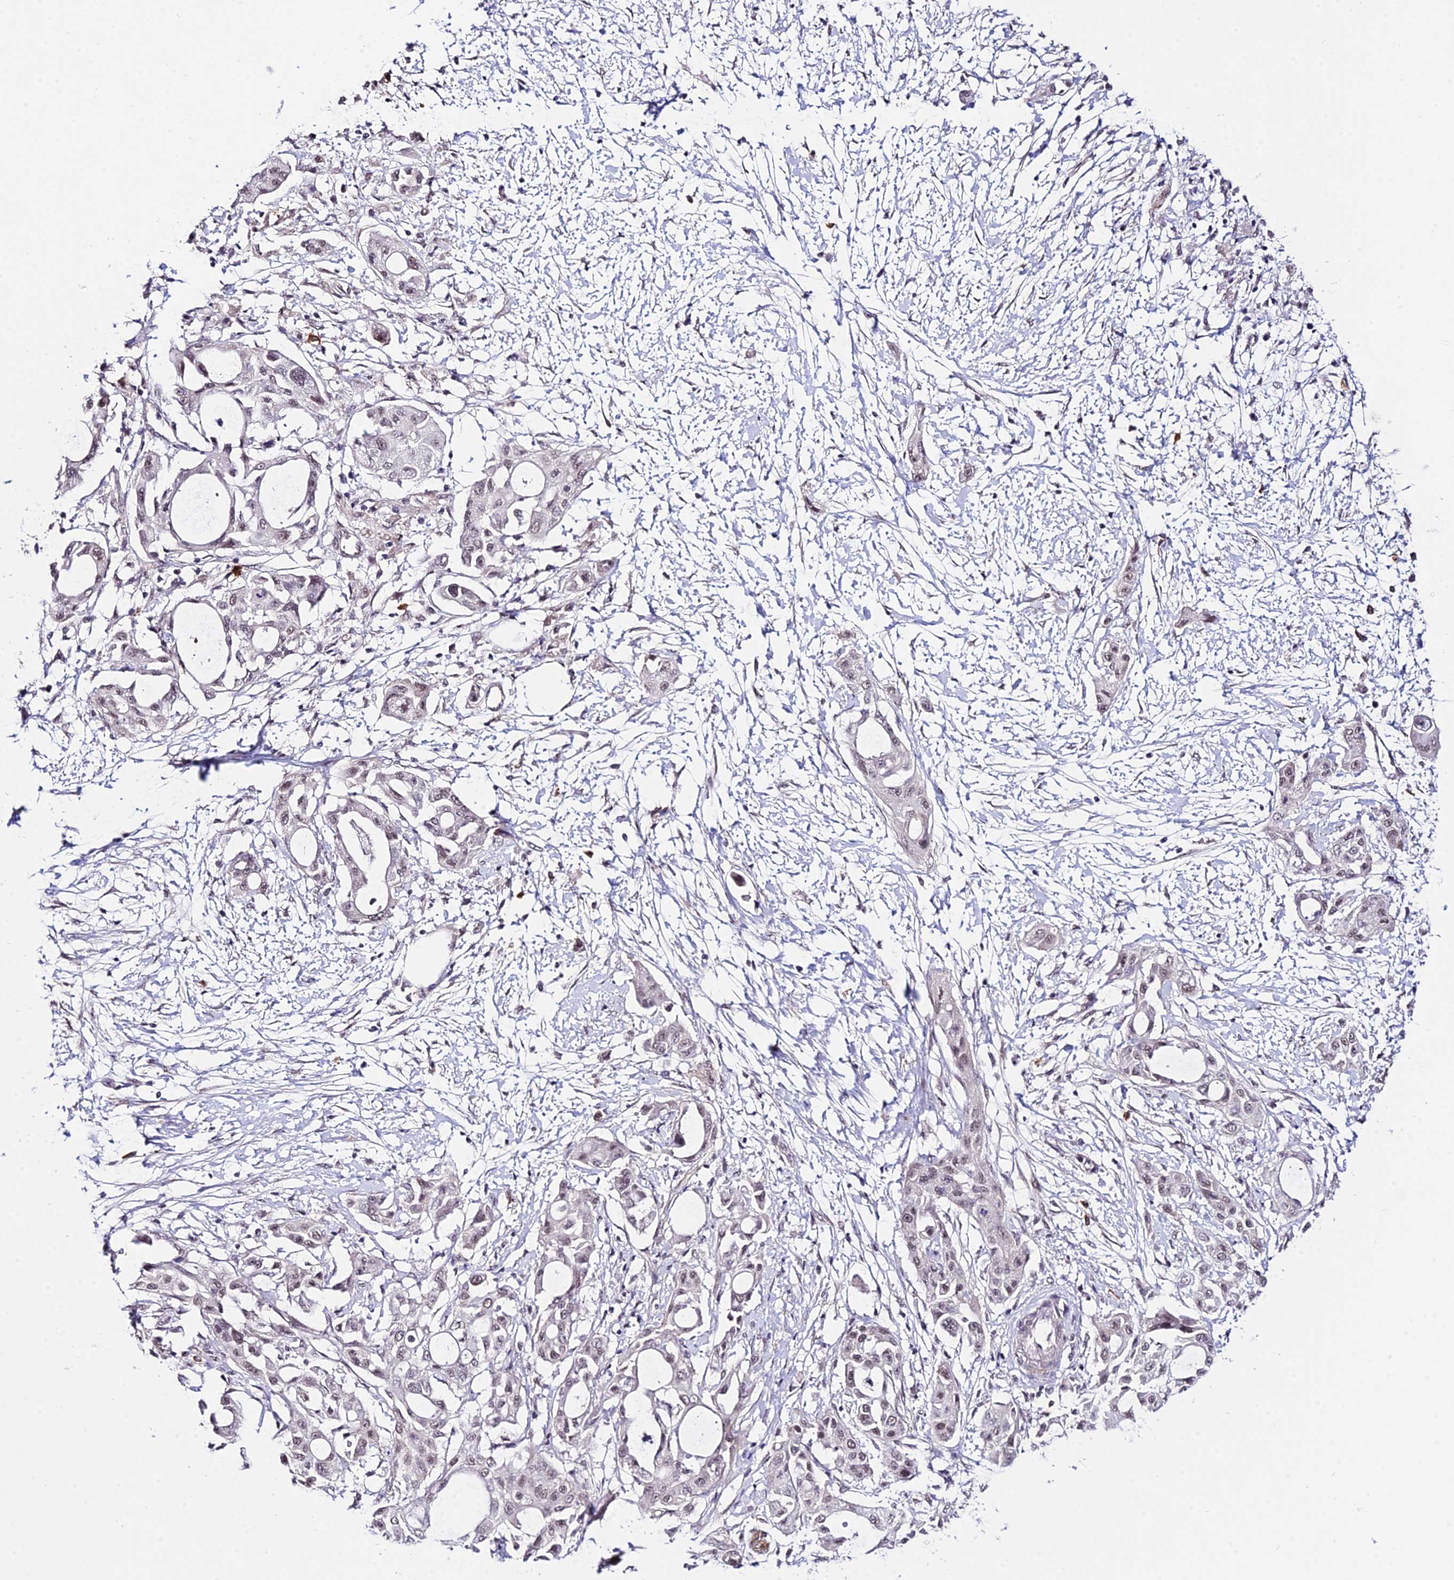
{"staining": {"intensity": "weak", "quantity": "25%-75%", "location": "nuclear"}, "tissue": "pancreatic cancer", "cell_type": "Tumor cells", "image_type": "cancer", "snomed": [{"axis": "morphology", "description": "Adenocarcinoma, NOS"}, {"axis": "topography", "description": "Pancreas"}], "caption": "Pancreatic adenocarcinoma was stained to show a protein in brown. There is low levels of weak nuclear staining in approximately 25%-75% of tumor cells.", "gene": "POLR2I", "patient": {"sex": "male", "age": 68}}